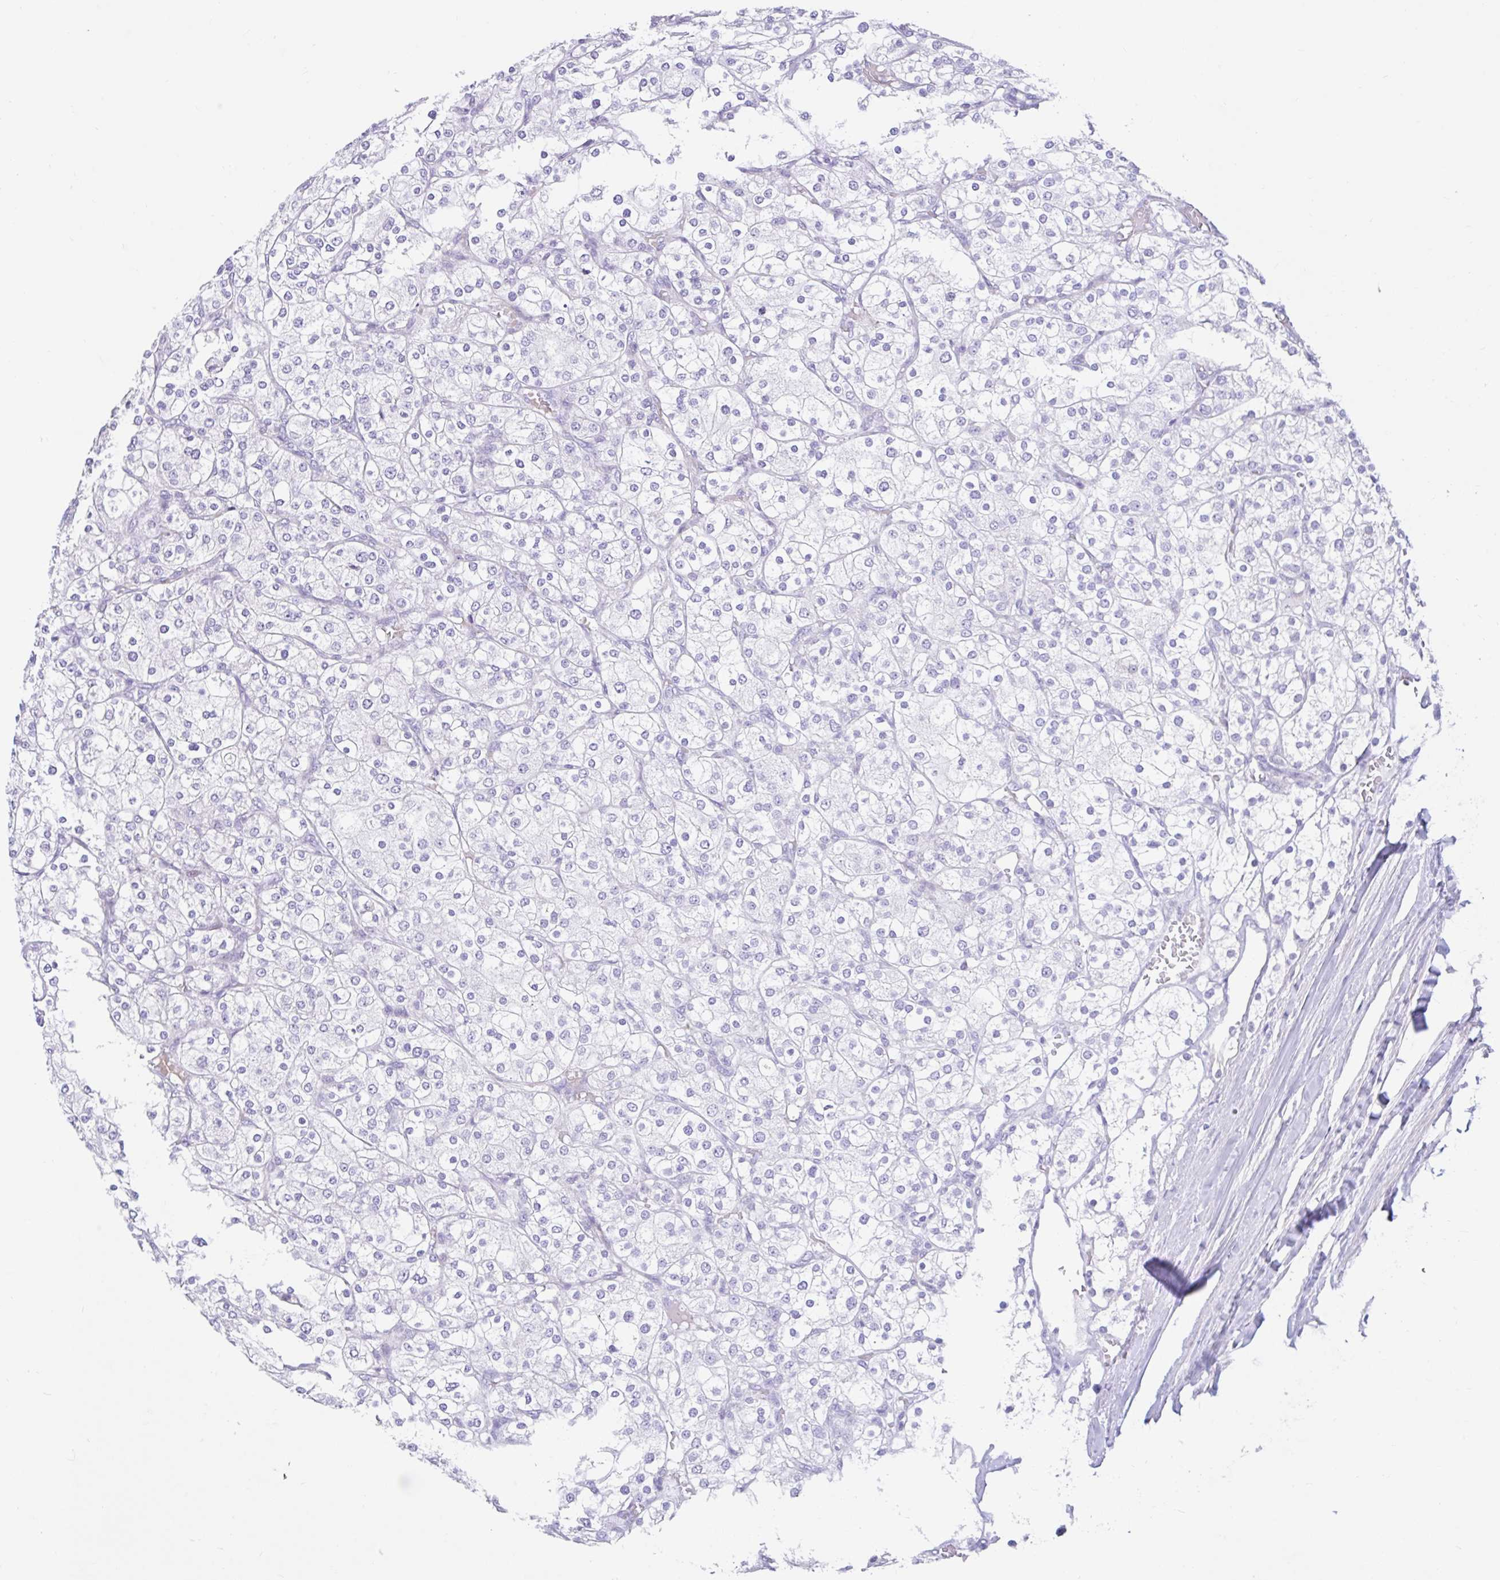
{"staining": {"intensity": "negative", "quantity": "none", "location": "none"}, "tissue": "renal cancer", "cell_type": "Tumor cells", "image_type": "cancer", "snomed": [{"axis": "morphology", "description": "Adenocarcinoma, NOS"}, {"axis": "topography", "description": "Kidney"}], "caption": "The IHC image has no significant expression in tumor cells of renal cancer tissue.", "gene": "NHLH2", "patient": {"sex": "male", "age": 80}}